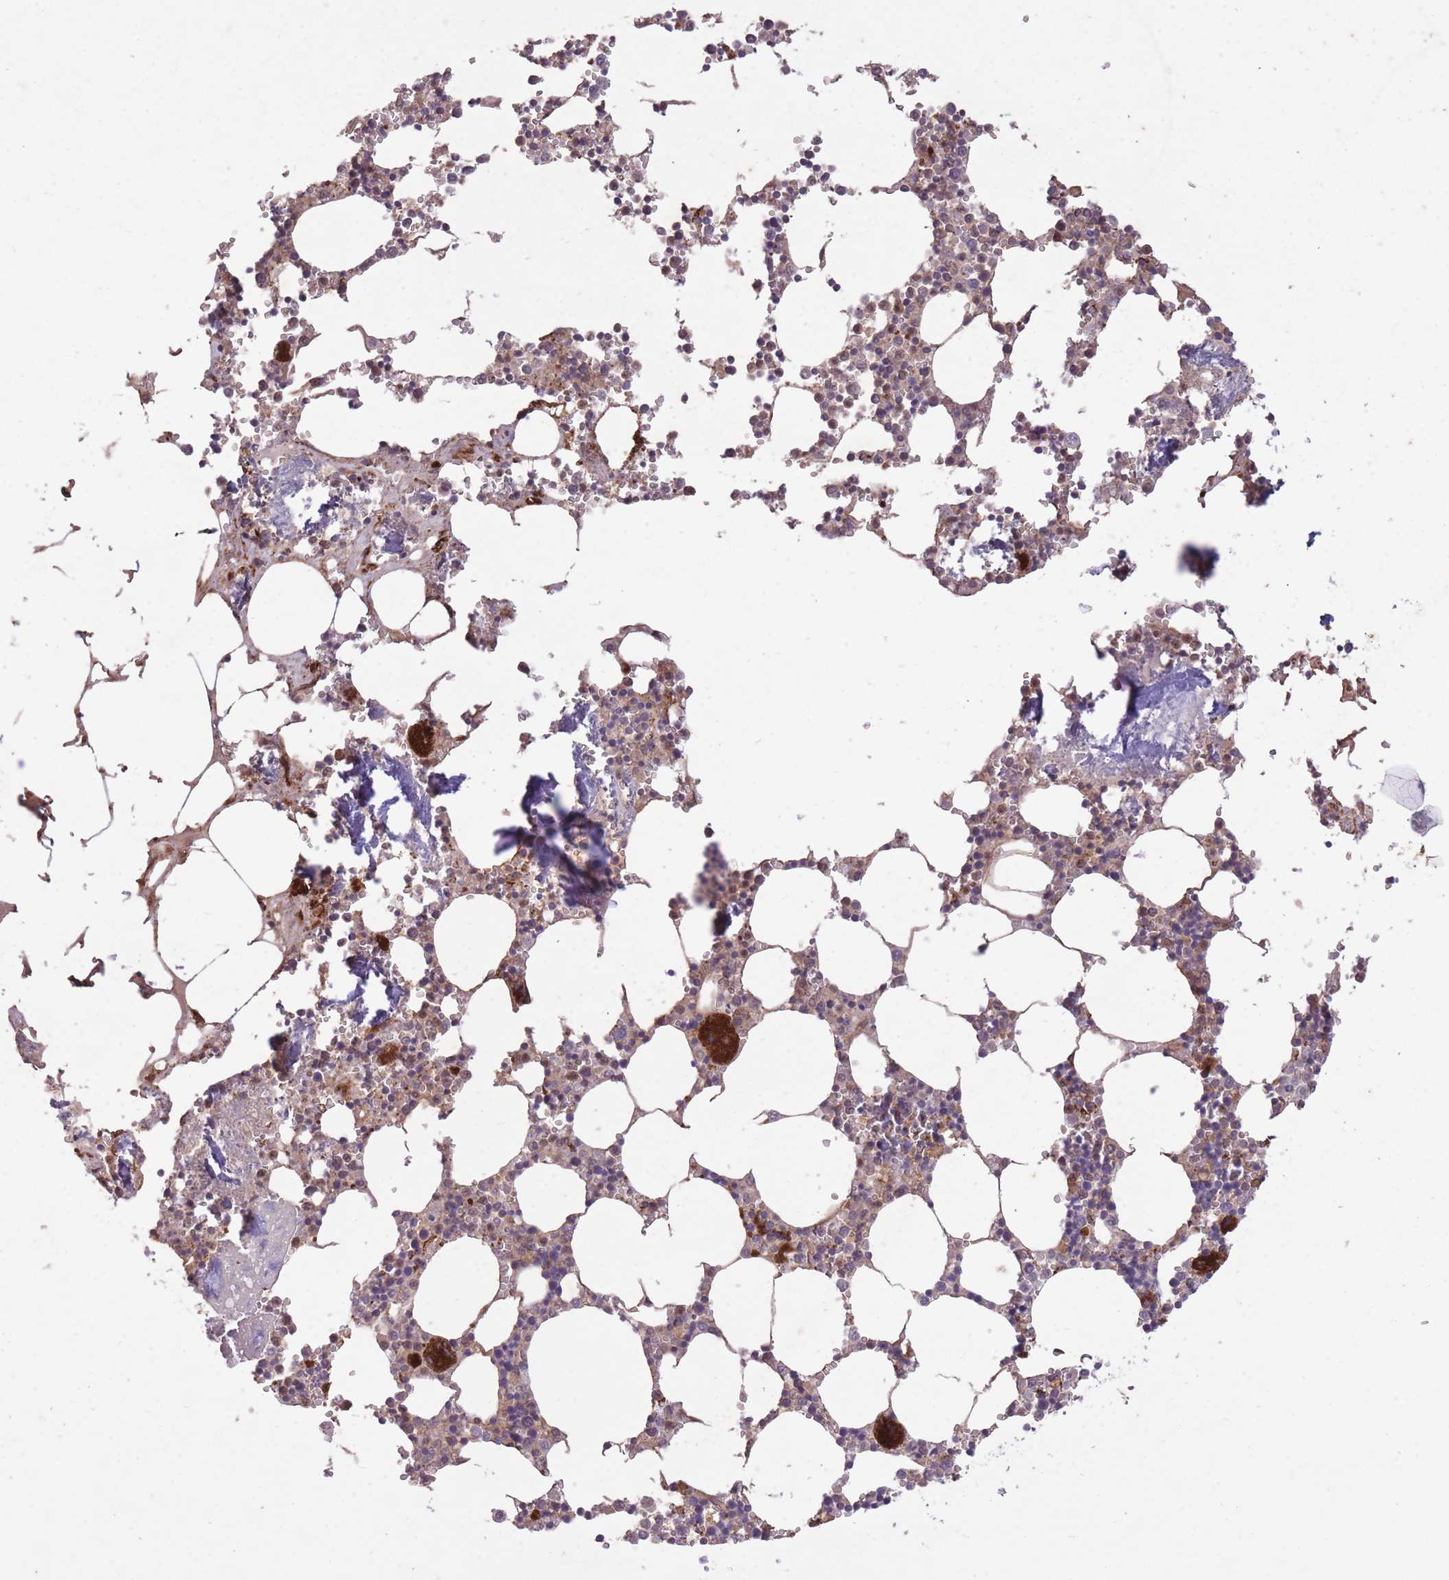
{"staining": {"intensity": "strong", "quantity": "25%-75%", "location": "cytoplasmic/membranous"}, "tissue": "bone marrow", "cell_type": "Hematopoietic cells", "image_type": "normal", "snomed": [{"axis": "morphology", "description": "Normal tissue, NOS"}, {"axis": "topography", "description": "Bone marrow"}], "caption": "Protein staining demonstrates strong cytoplasmic/membranous staining in about 25%-75% of hematopoietic cells in benign bone marrow. Using DAB (brown) and hematoxylin (blue) stains, captured at high magnification using brightfield microscopy.", "gene": "CISH", "patient": {"sex": "male", "age": 54}}